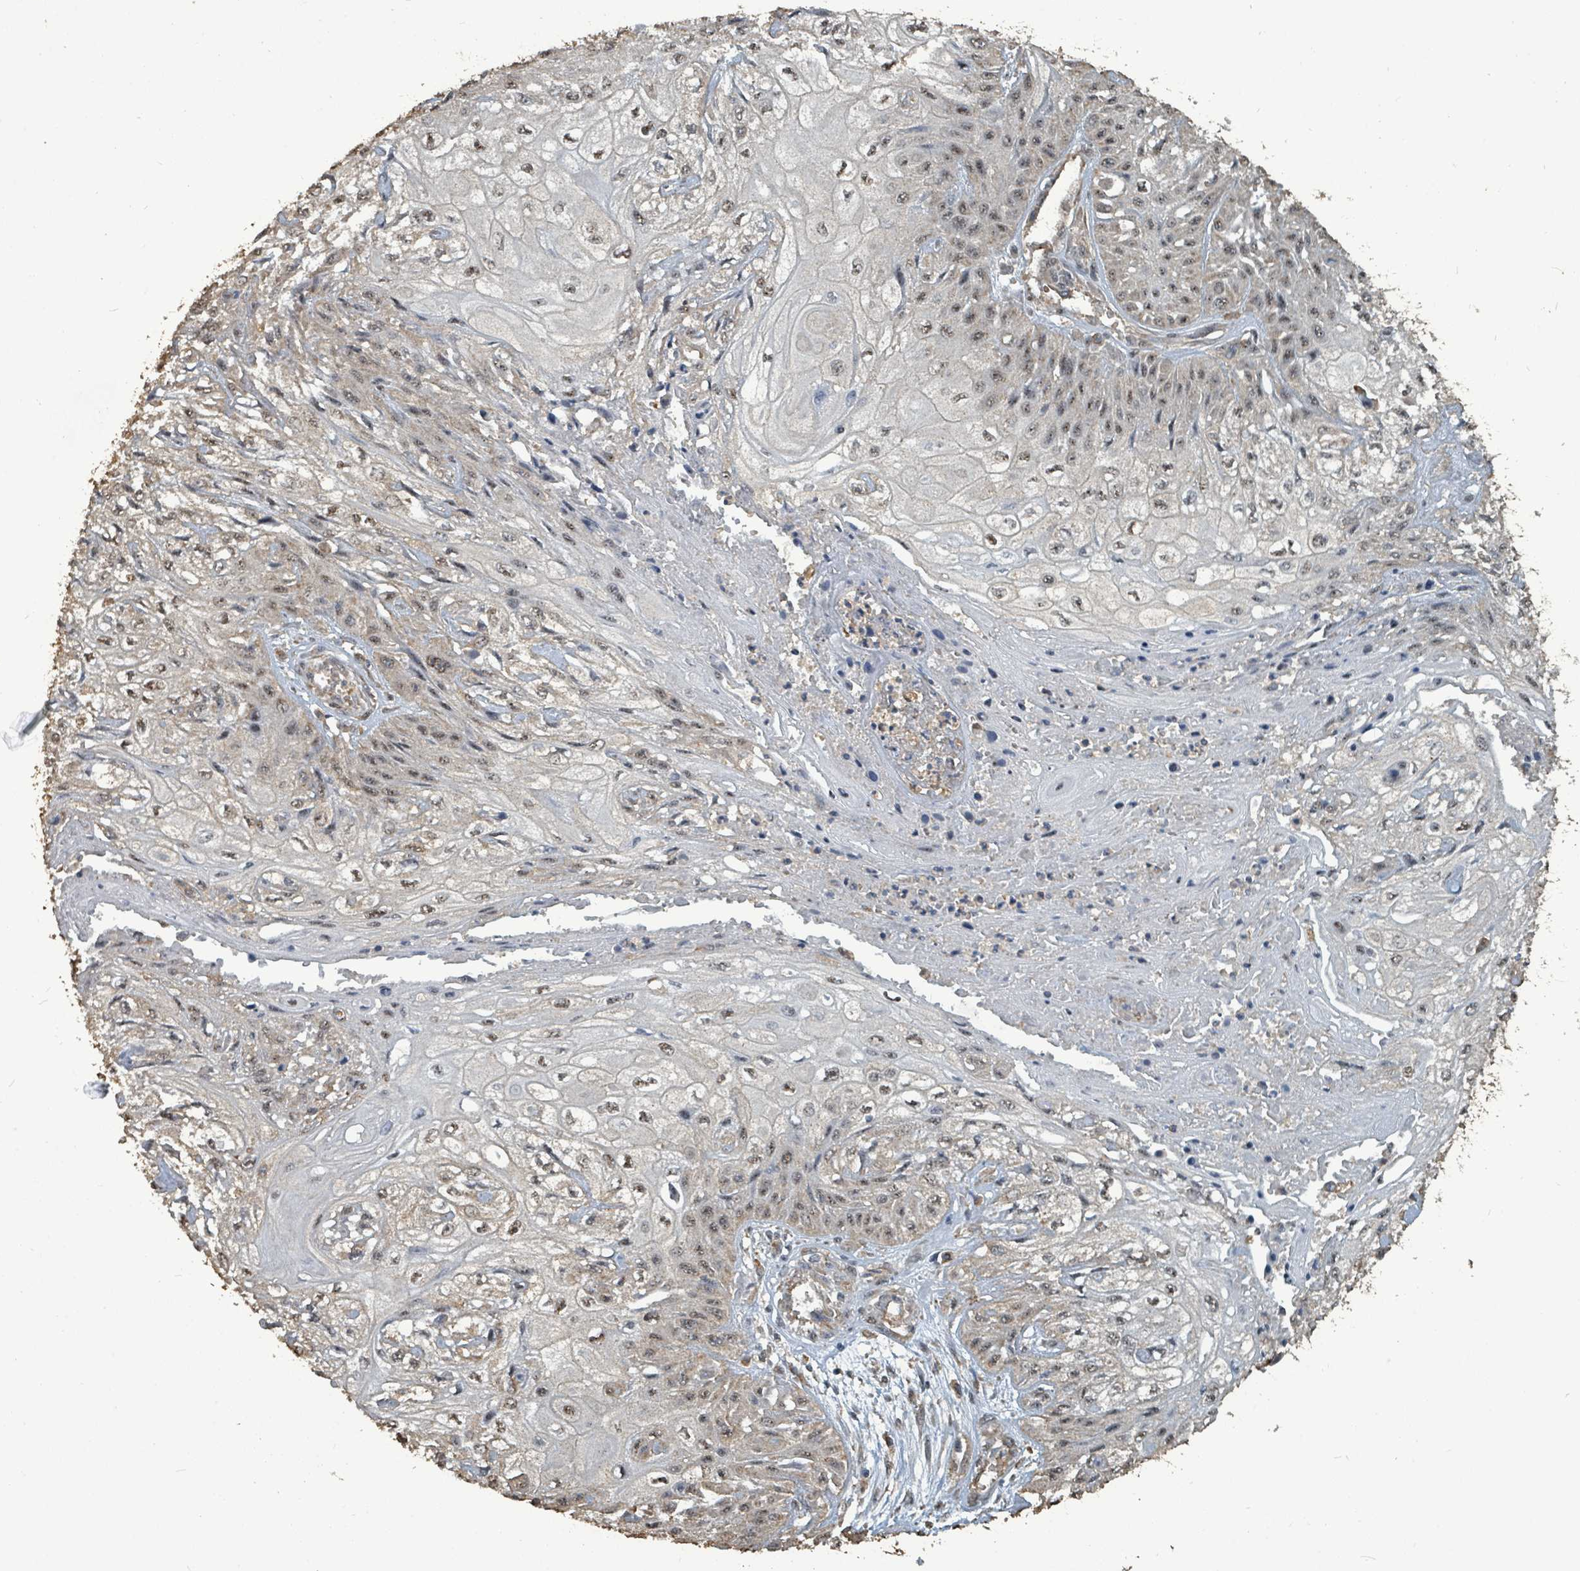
{"staining": {"intensity": "weak", "quantity": "25%-75%", "location": "nuclear"}, "tissue": "skin cancer", "cell_type": "Tumor cells", "image_type": "cancer", "snomed": [{"axis": "morphology", "description": "Squamous cell carcinoma, NOS"}, {"axis": "morphology", "description": "Squamous cell carcinoma, metastatic, NOS"}, {"axis": "topography", "description": "Skin"}, {"axis": "topography", "description": "Lymph node"}], "caption": "Protein expression analysis of skin cancer (squamous cell carcinoma) exhibits weak nuclear positivity in about 25%-75% of tumor cells. The protein of interest is shown in brown color, while the nuclei are stained blue.", "gene": "C6orf52", "patient": {"sex": "male", "age": 75}}